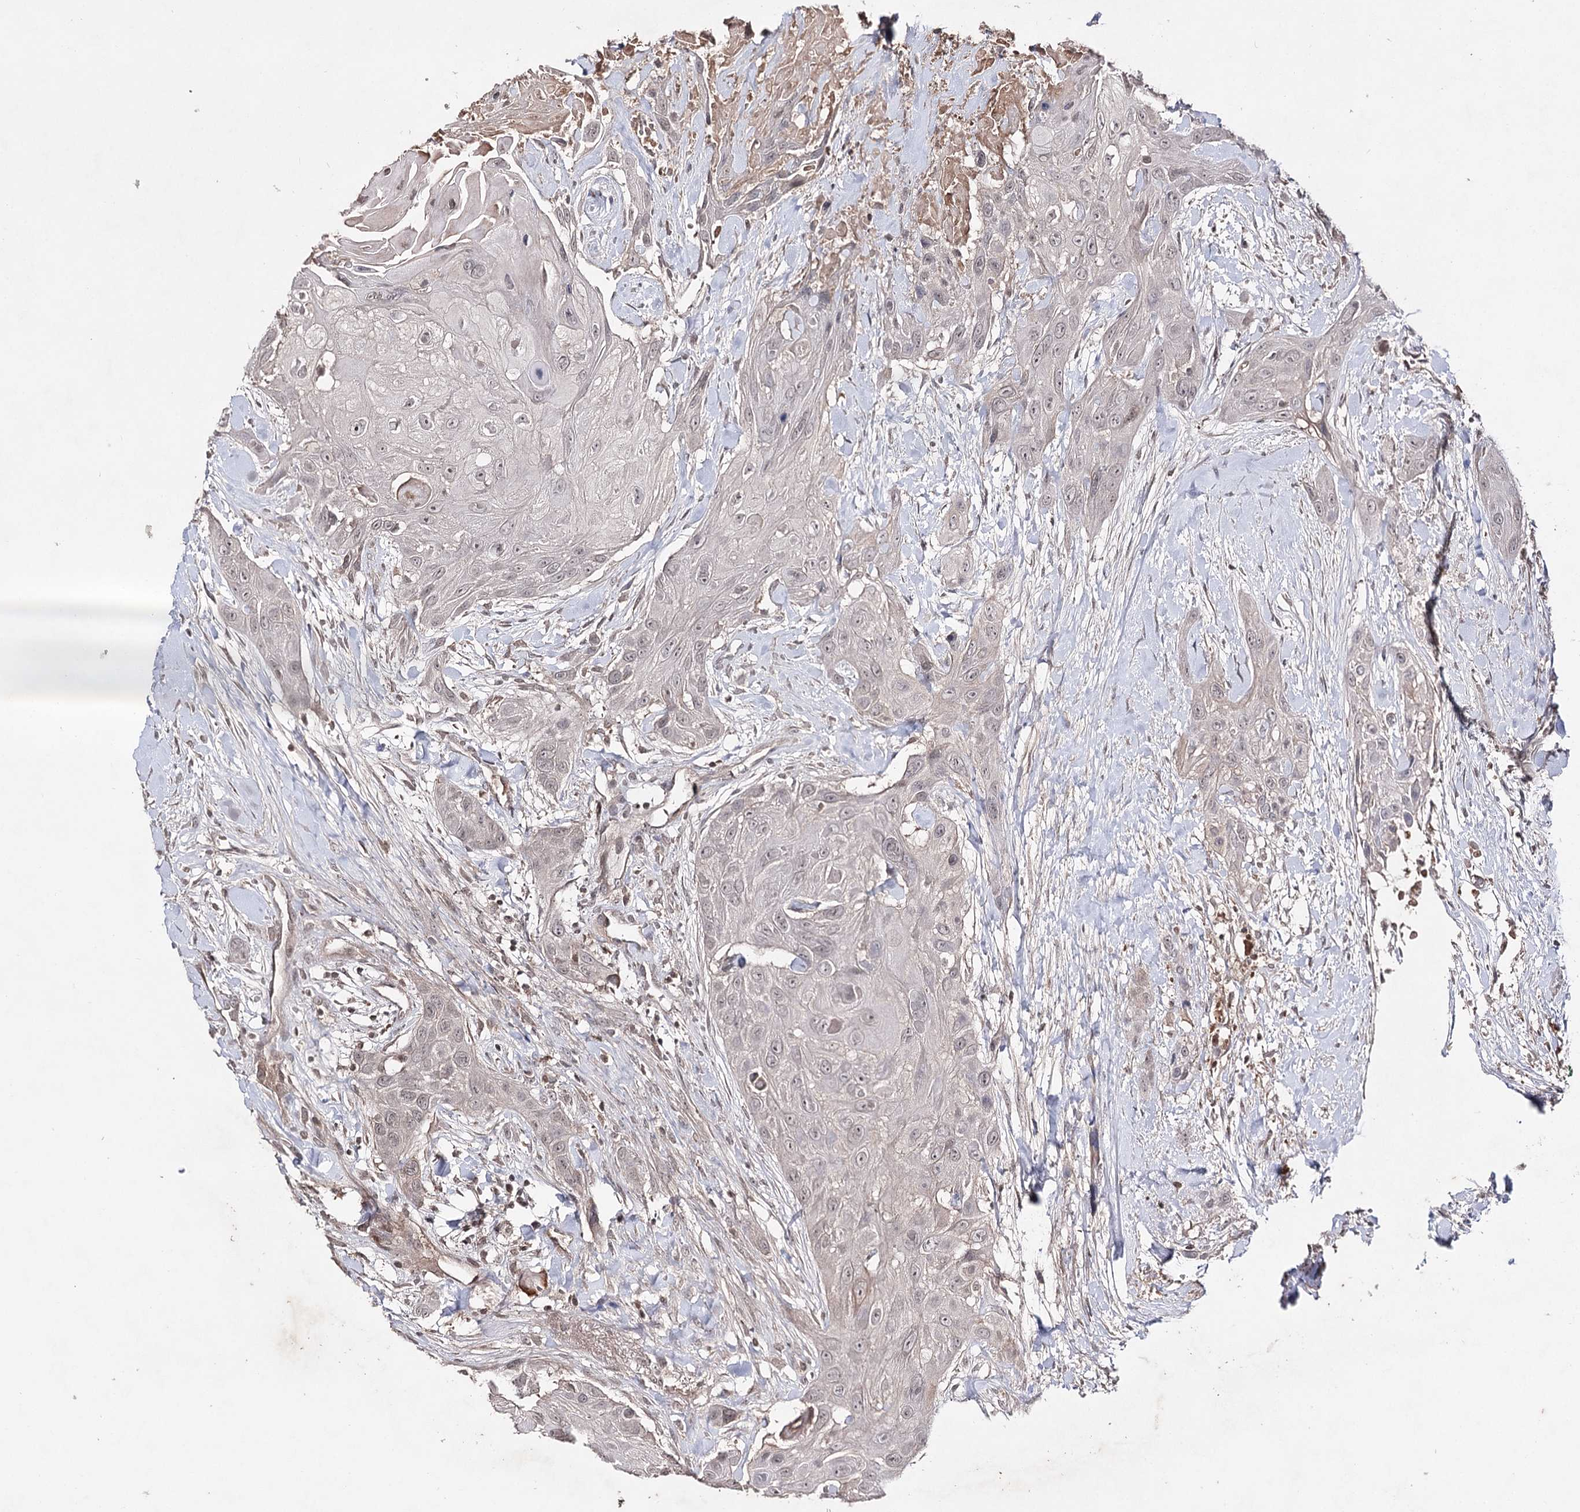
{"staining": {"intensity": "negative", "quantity": "none", "location": "none"}, "tissue": "head and neck cancer", "cell_type": "Tumor cells", "image_type": "cancer", "snomed": [{"axis": "morphology", "description": "Squamous cell carcinoma, NOS"}, {"axis": "topography", "description": "Head-Neck"}], "caption": "There is no significant staining in tumor cells of squamous cell carcinoma (head and neck).", "gene": "SYNGR3", "patient": {"sex": "male", "age": 81}}